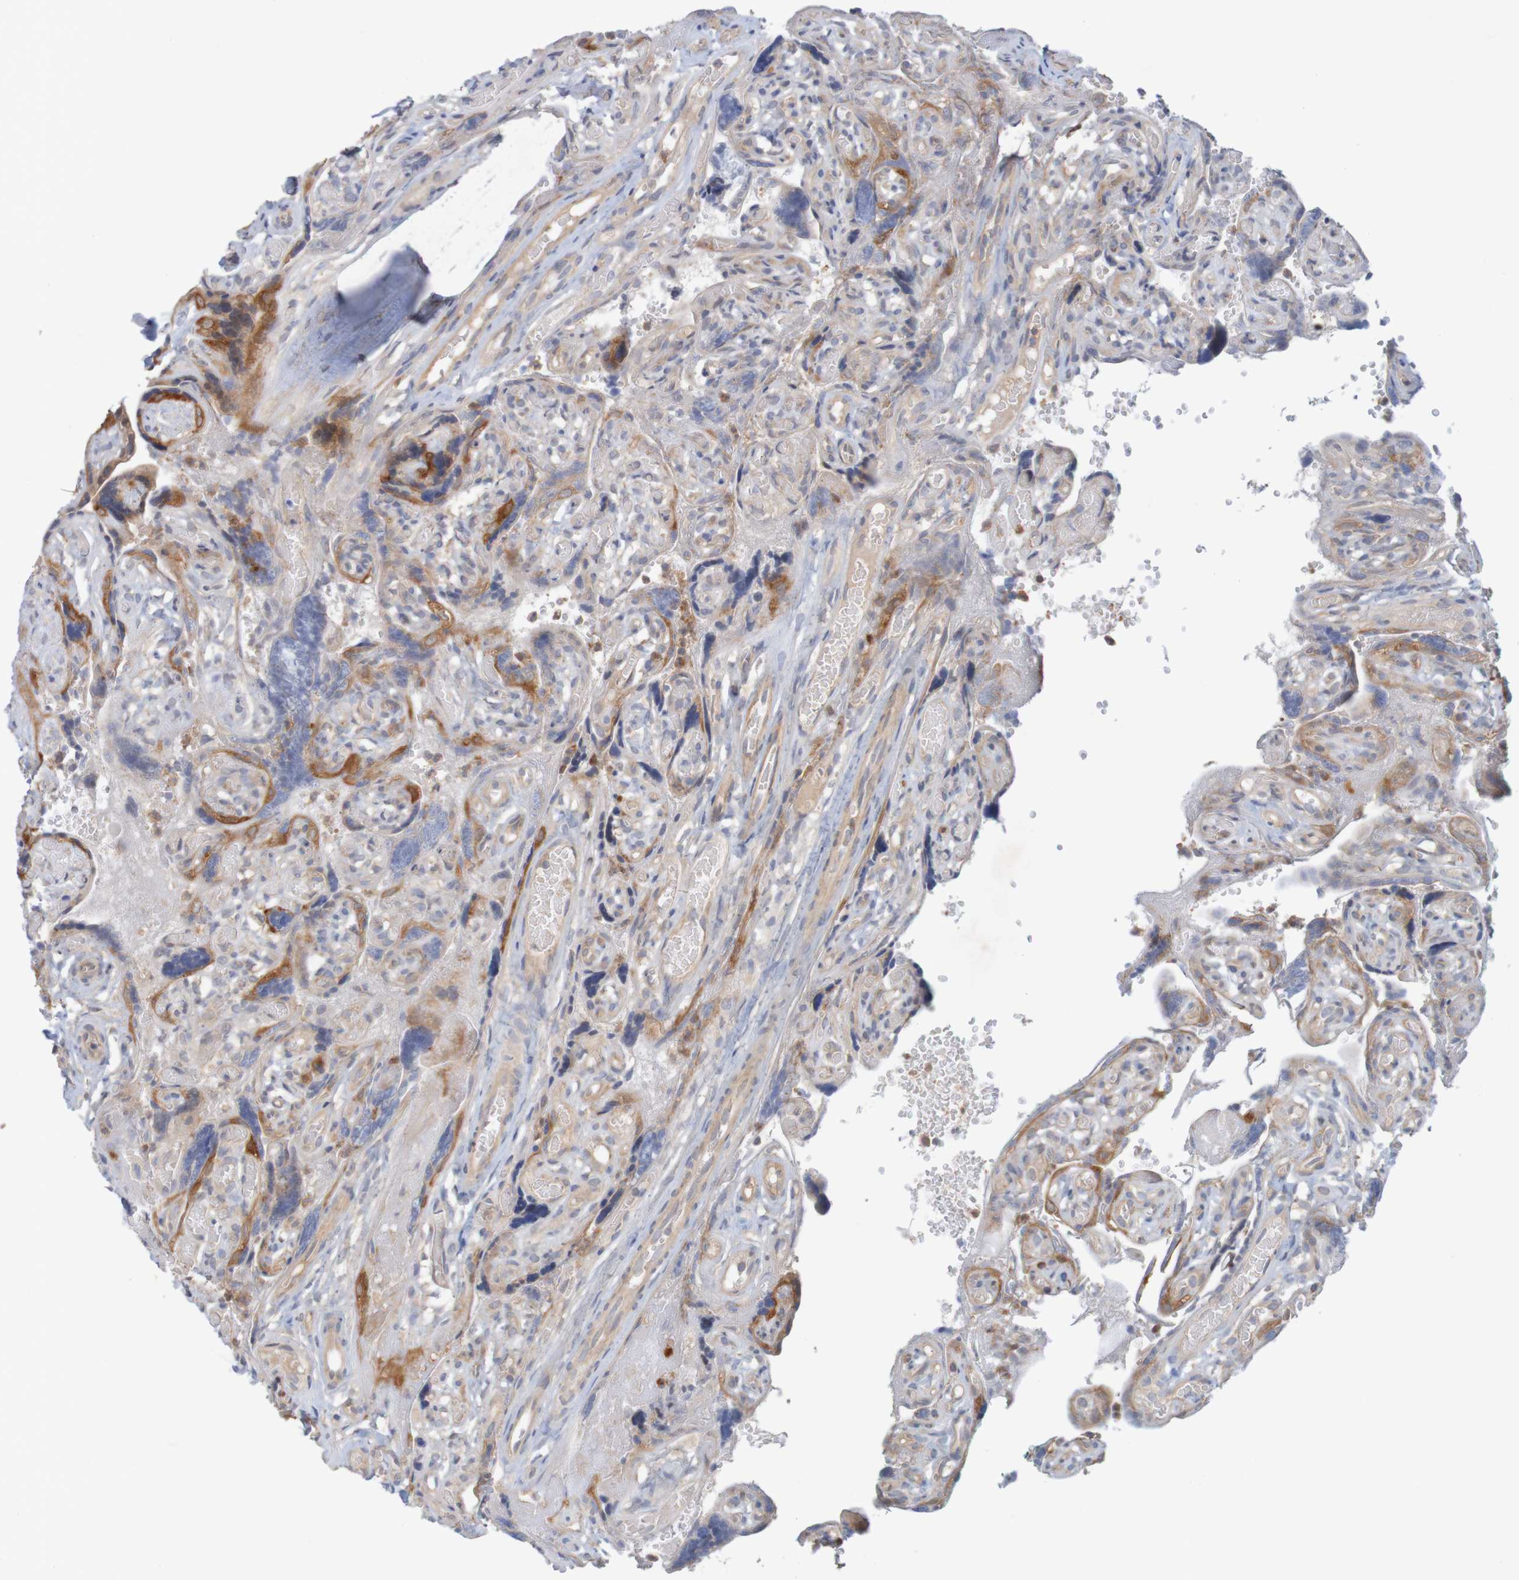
{"staining": {"intensity": "strong", "quantity": ">75%", "location": "cytoplasmic/membranous"}, "tissue": "placenta", "cell_type": "Decidual cells", "image_type": "normal", "snomed": [{"axis": "morphology", "description": "Normal tissue, NOS"}, {"axis": "topography", "description": "Placenta"}], "caption": "An image of placenta stained for a protein demonstrates strong cytoplasmic/membranous brown staining in decidual cells.", "gene": "NAV2", "patient": {"sex": "female", "age": 30}}